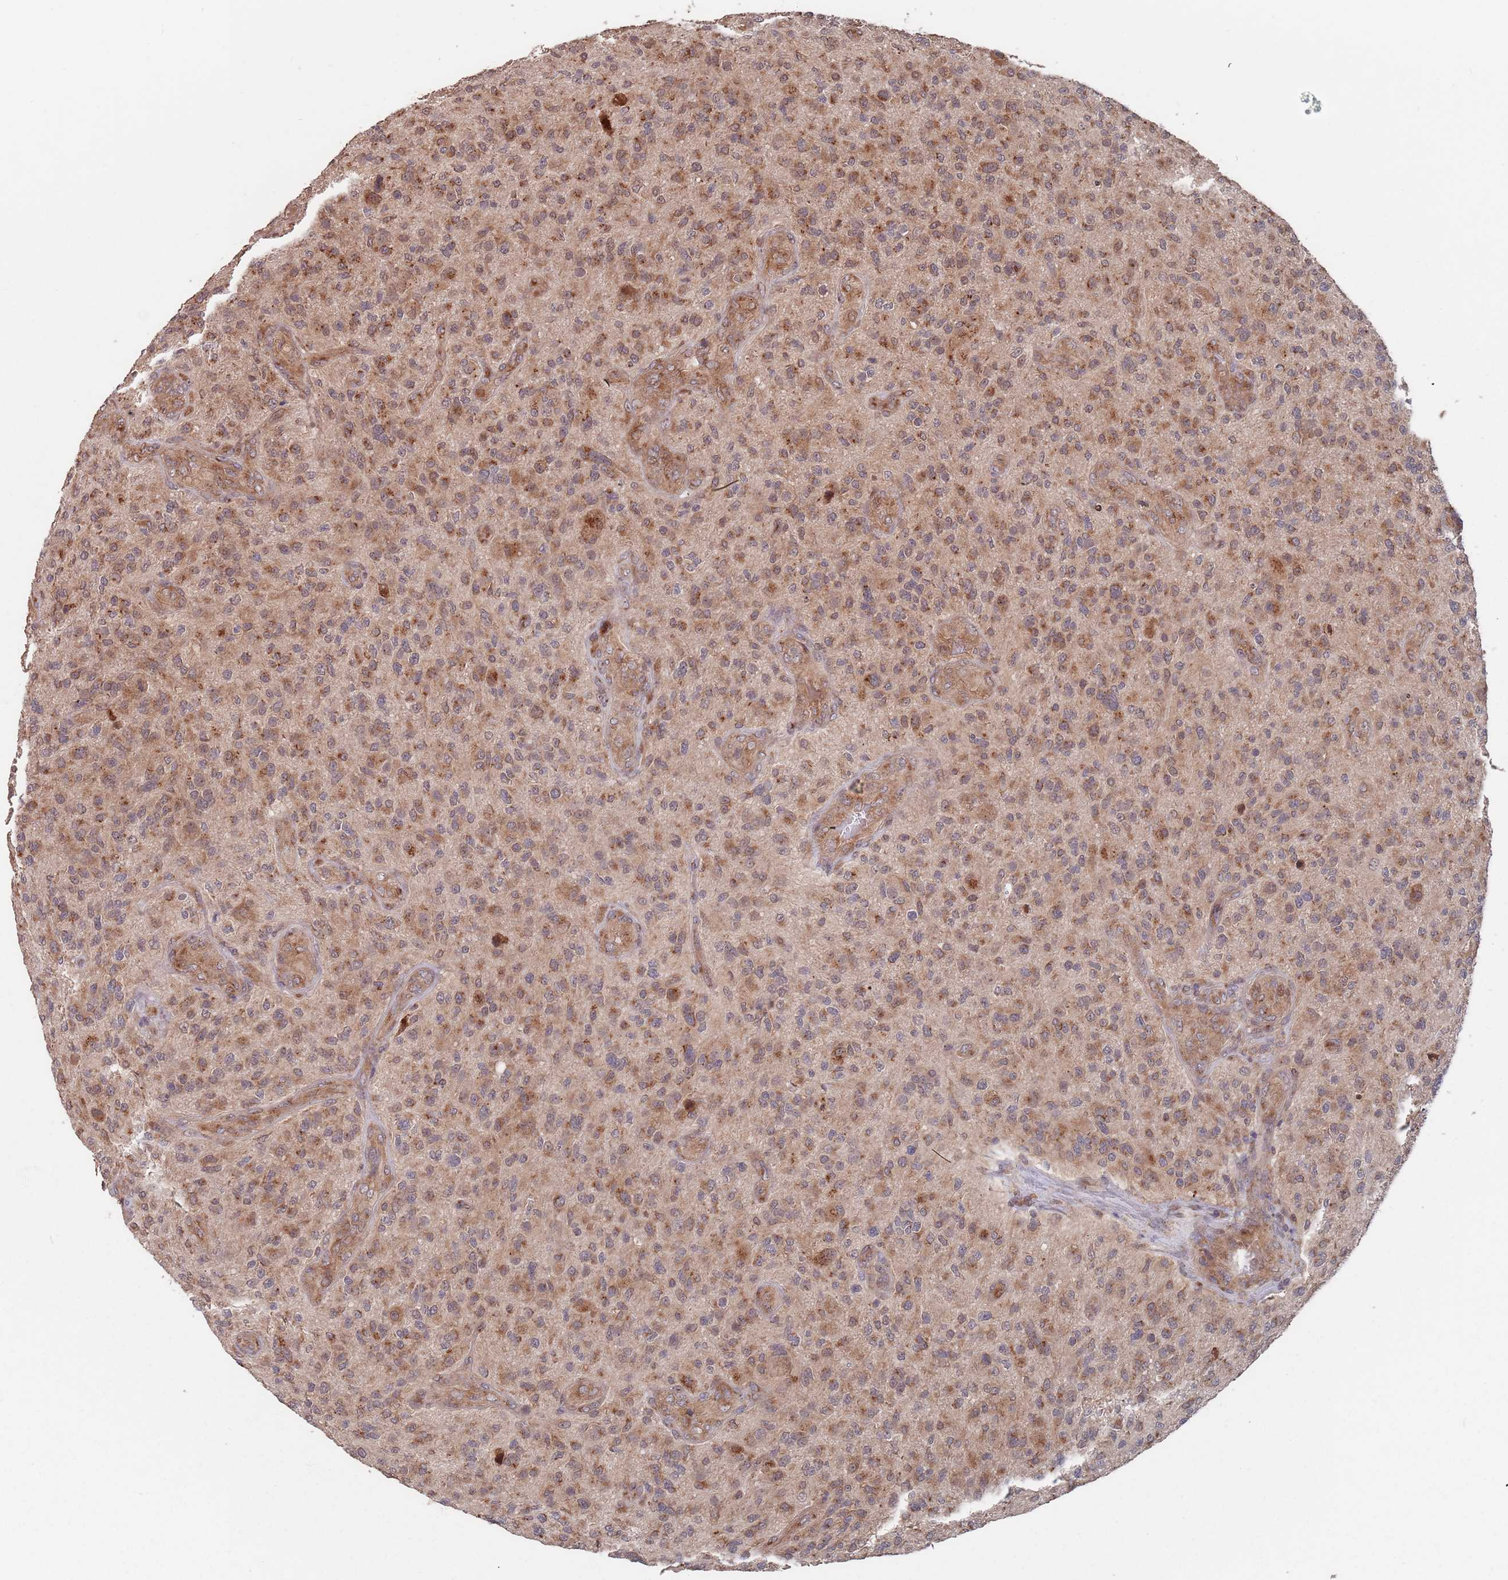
{"staining": {"intensity": "moderate", "quantity": ">75%", "location": "cytoplasmic/membranous"}, "tissue": "glioma", "cell_type": "Tumor cells", "image_type": "cancer", "snomed": [{"axis": "morphology", "description": "Glioma, malignant, High grade"}, {"axis": "topography", "description": "Brain"}], "caption": "Immunohistochemical staining of human malignant glioma (high-grade) shows medium levels of moderate cytoplasmic/membranous protein staining in approximately >75% of tumor cells. The protein of interest is shown in brown color, while the nuclei are stained blue.", "gene": "UNC45A", "patient": {"sex": "male", "age": 47}}